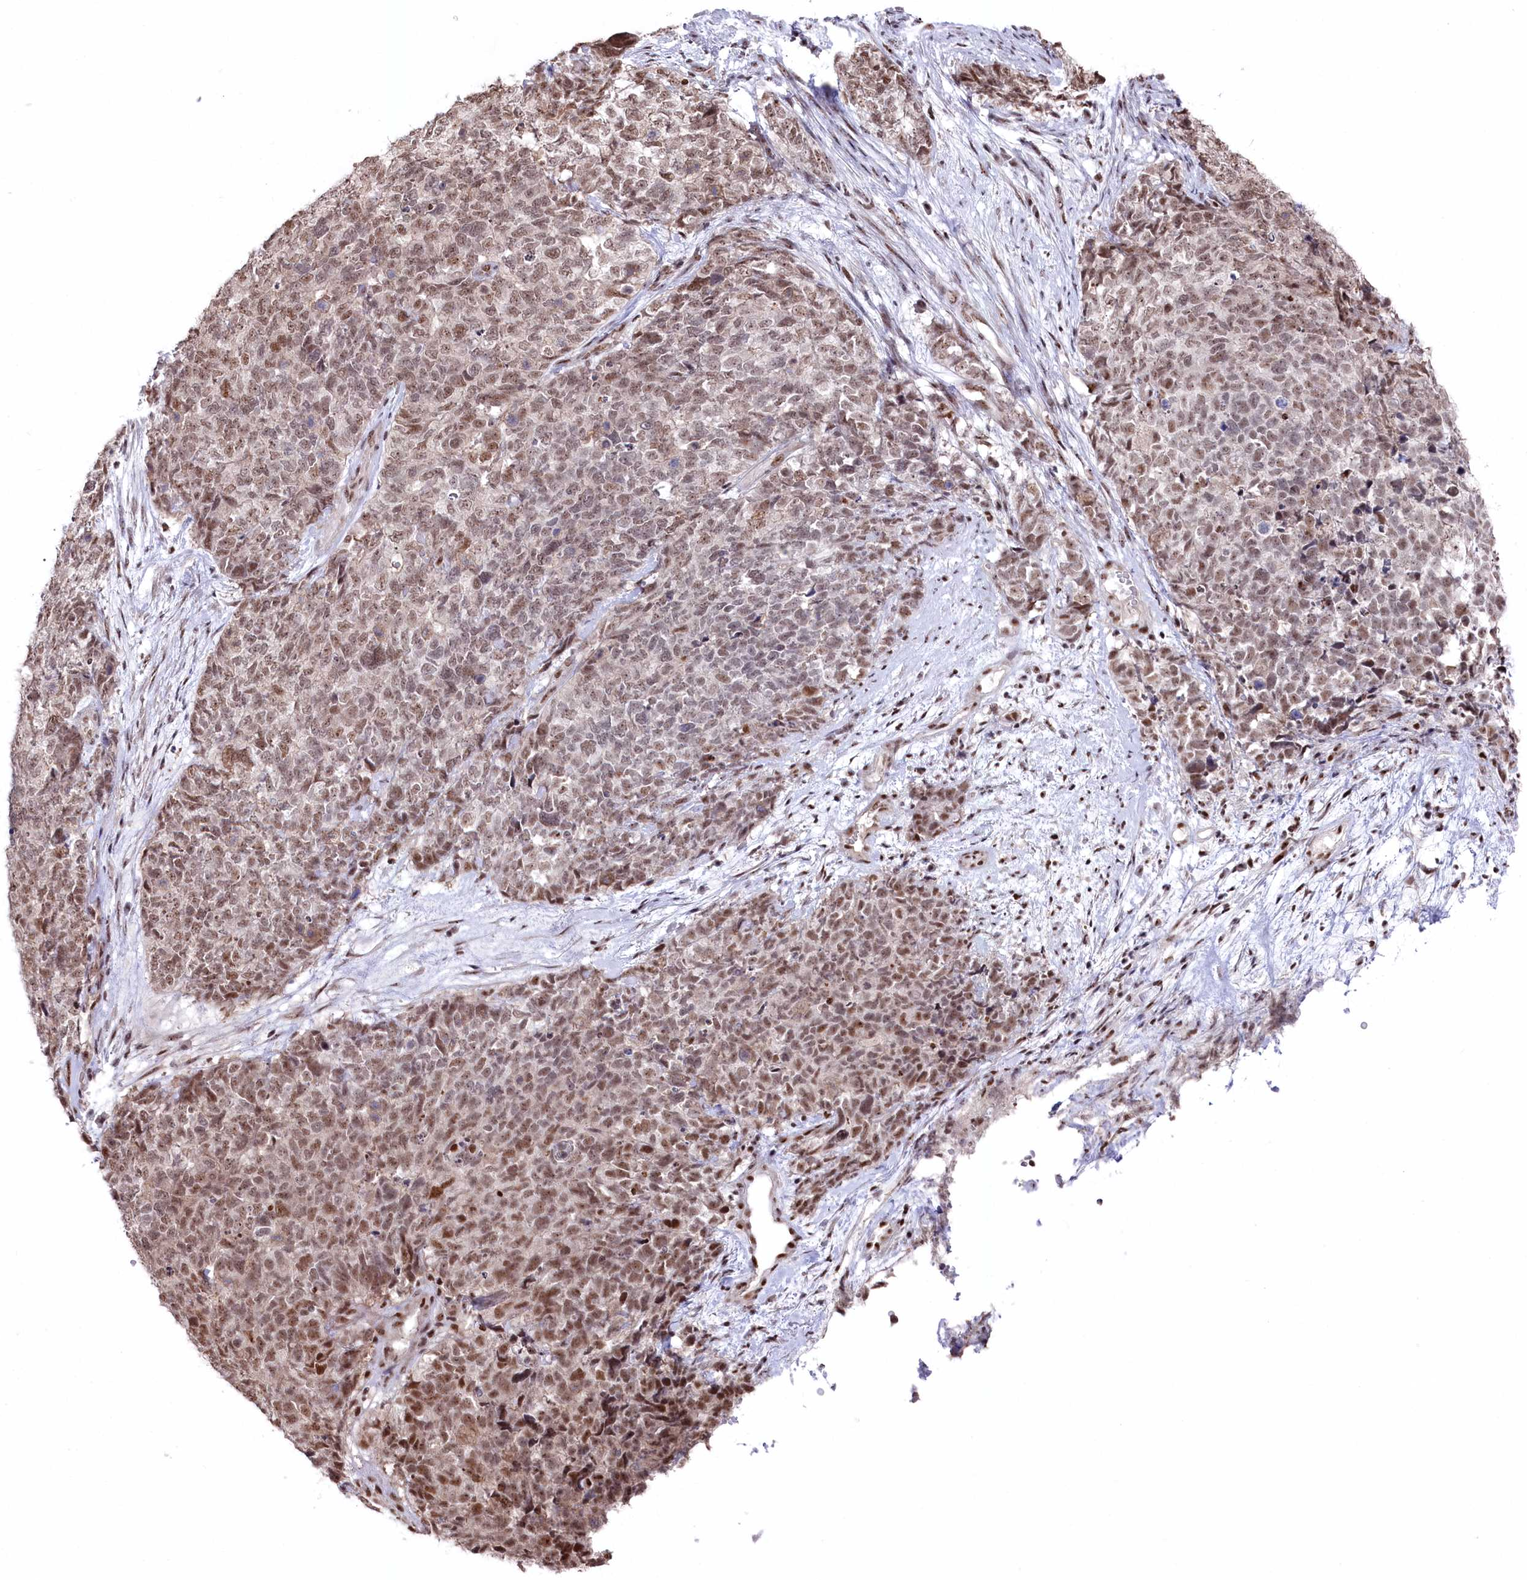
{"staining": {"intensity": "moderate", "quantity": ">75%", "location": "nuclear"}, "tissue": "cervical cancer", "cell_type": "Tumor cells", "image_type": "cancer", "snomed": [{"axis": "morphology", "description": "Squamous cell carcinoma, NOS"}, {"axis": "topography", "description": "Cervix"}], "caption": "A photomicrograph of human cervical cancer (squamous cell carcinoma) stained for a protein exhibits moderate nuclear brown staining in tumor cells.", "gene": "POLR2H", "patient": {"sex": "female", "age": 63}}